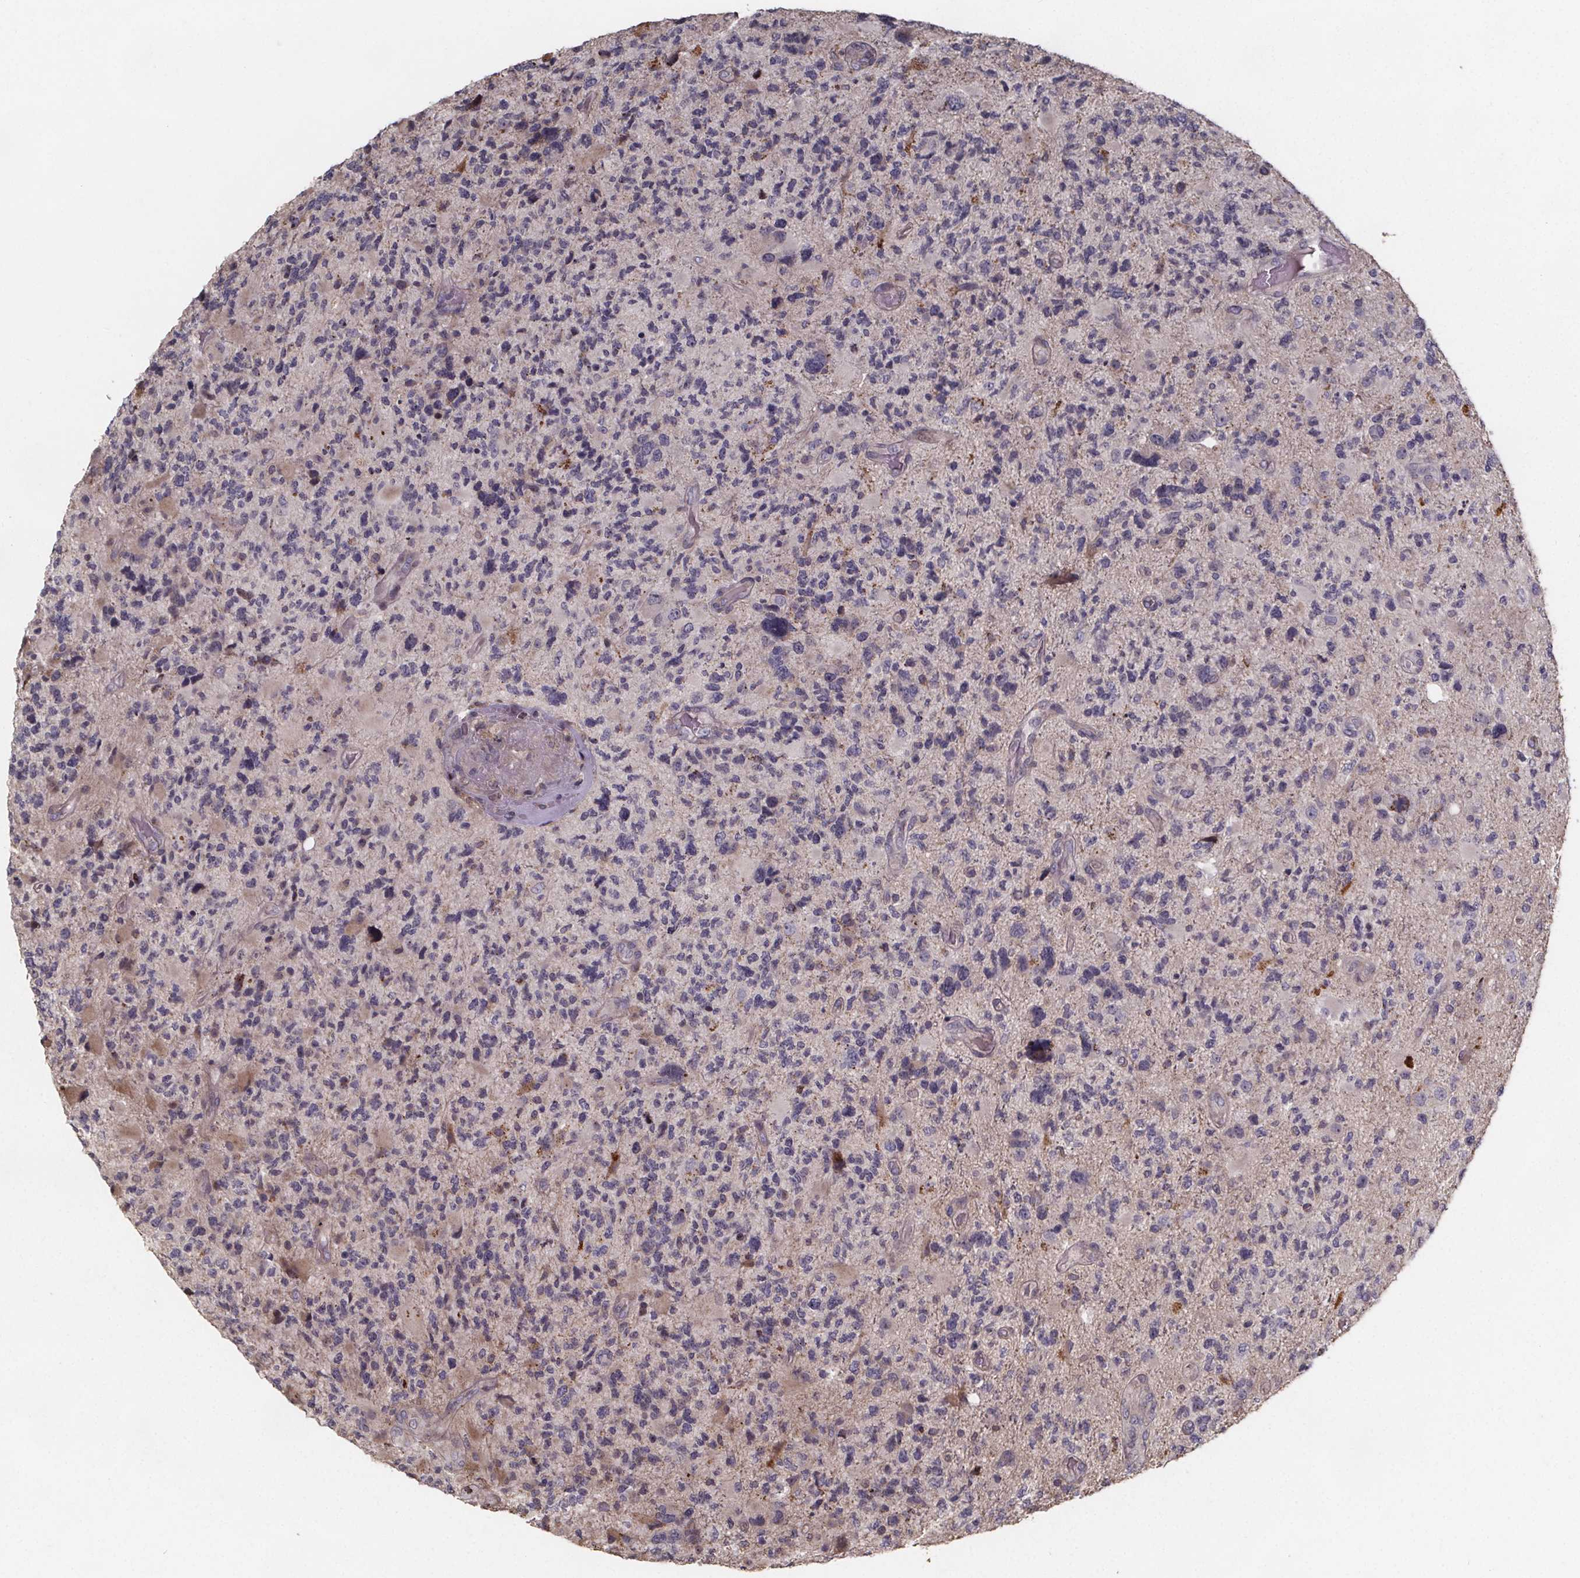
{"staining": {"intensity": "negative", "quantity": "none", "location": "none"}, "tissue": "glioma", "cell_type": "Tumor cells", "image_type": "cancer", "snomed": [{"axis": "morphology", "description": "Glioma, malignant, High grade"}, {"axis": "topography", "description": "Brain"}], "caption": "Immunohistochemistry of human glioma demonstrates no positivity in tumor cells. The staining is performed using DAB brown chromogen with nuclei counter-stained in using hematoxylin.", "gene": "ZNF879", "patient": {"sex": "female", "age": 71}}